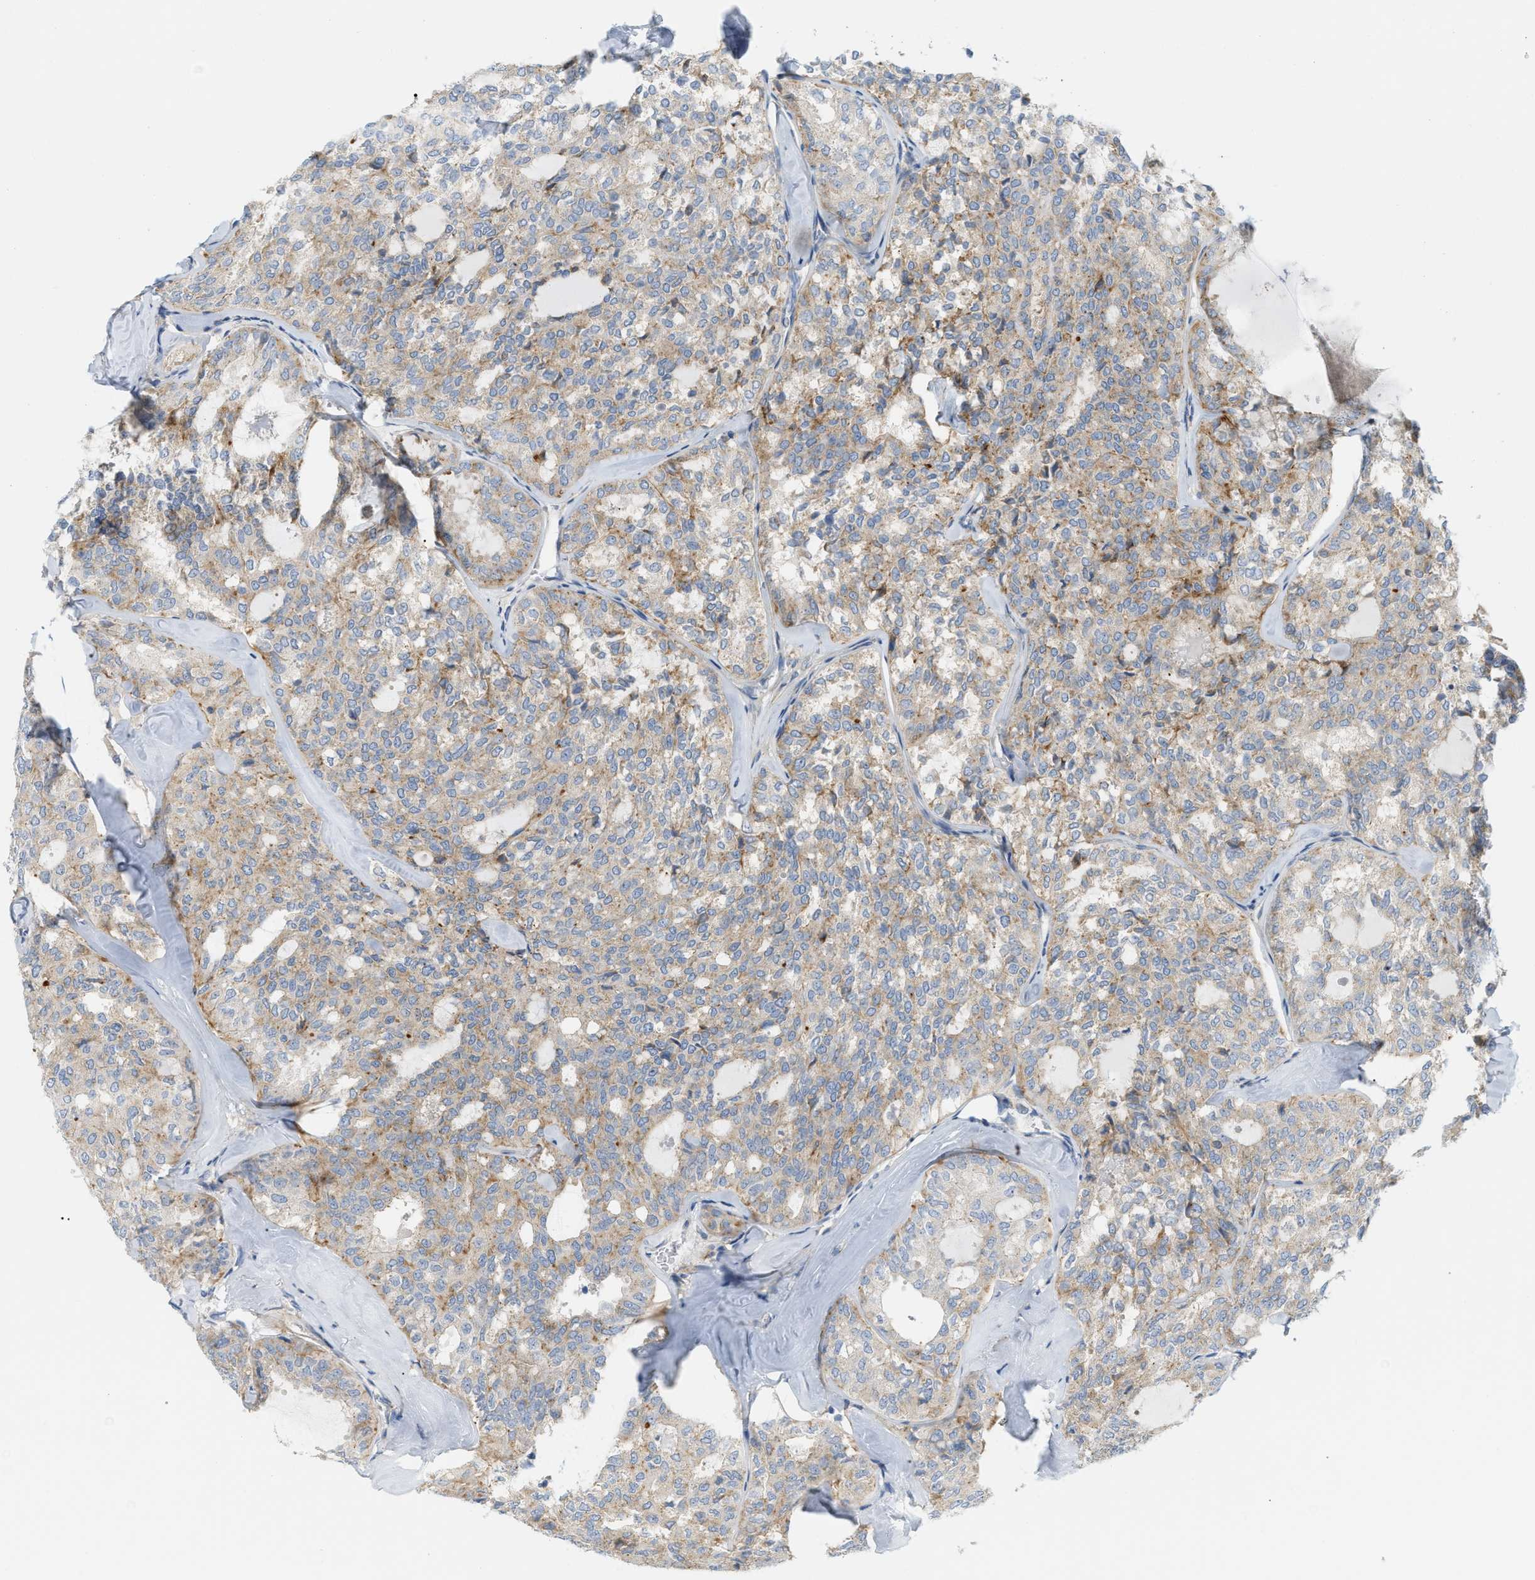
{"staining": {"intensity": "weak", "quantity": ">75%", "location": "cytoplasmic/membranous"}, "tissue": "thyroid cancer", "cell_type": "Tumor cells", "image_type": "cancer", "snomed": [{"axis": "morphology", "description": "Follicular adenoma carcinoma, NOS"}, {"axis": "topography", "description": "Thyroid gland"}], "caption": "Follicular adenoma carcinoma (thyroid) stained with IHC exhibits weak cytoplasmic/membranous staining in approximately >75% of tumor cells.", "gene": "LMBRD1", "patient": {"sex": "male", "age": 75}}